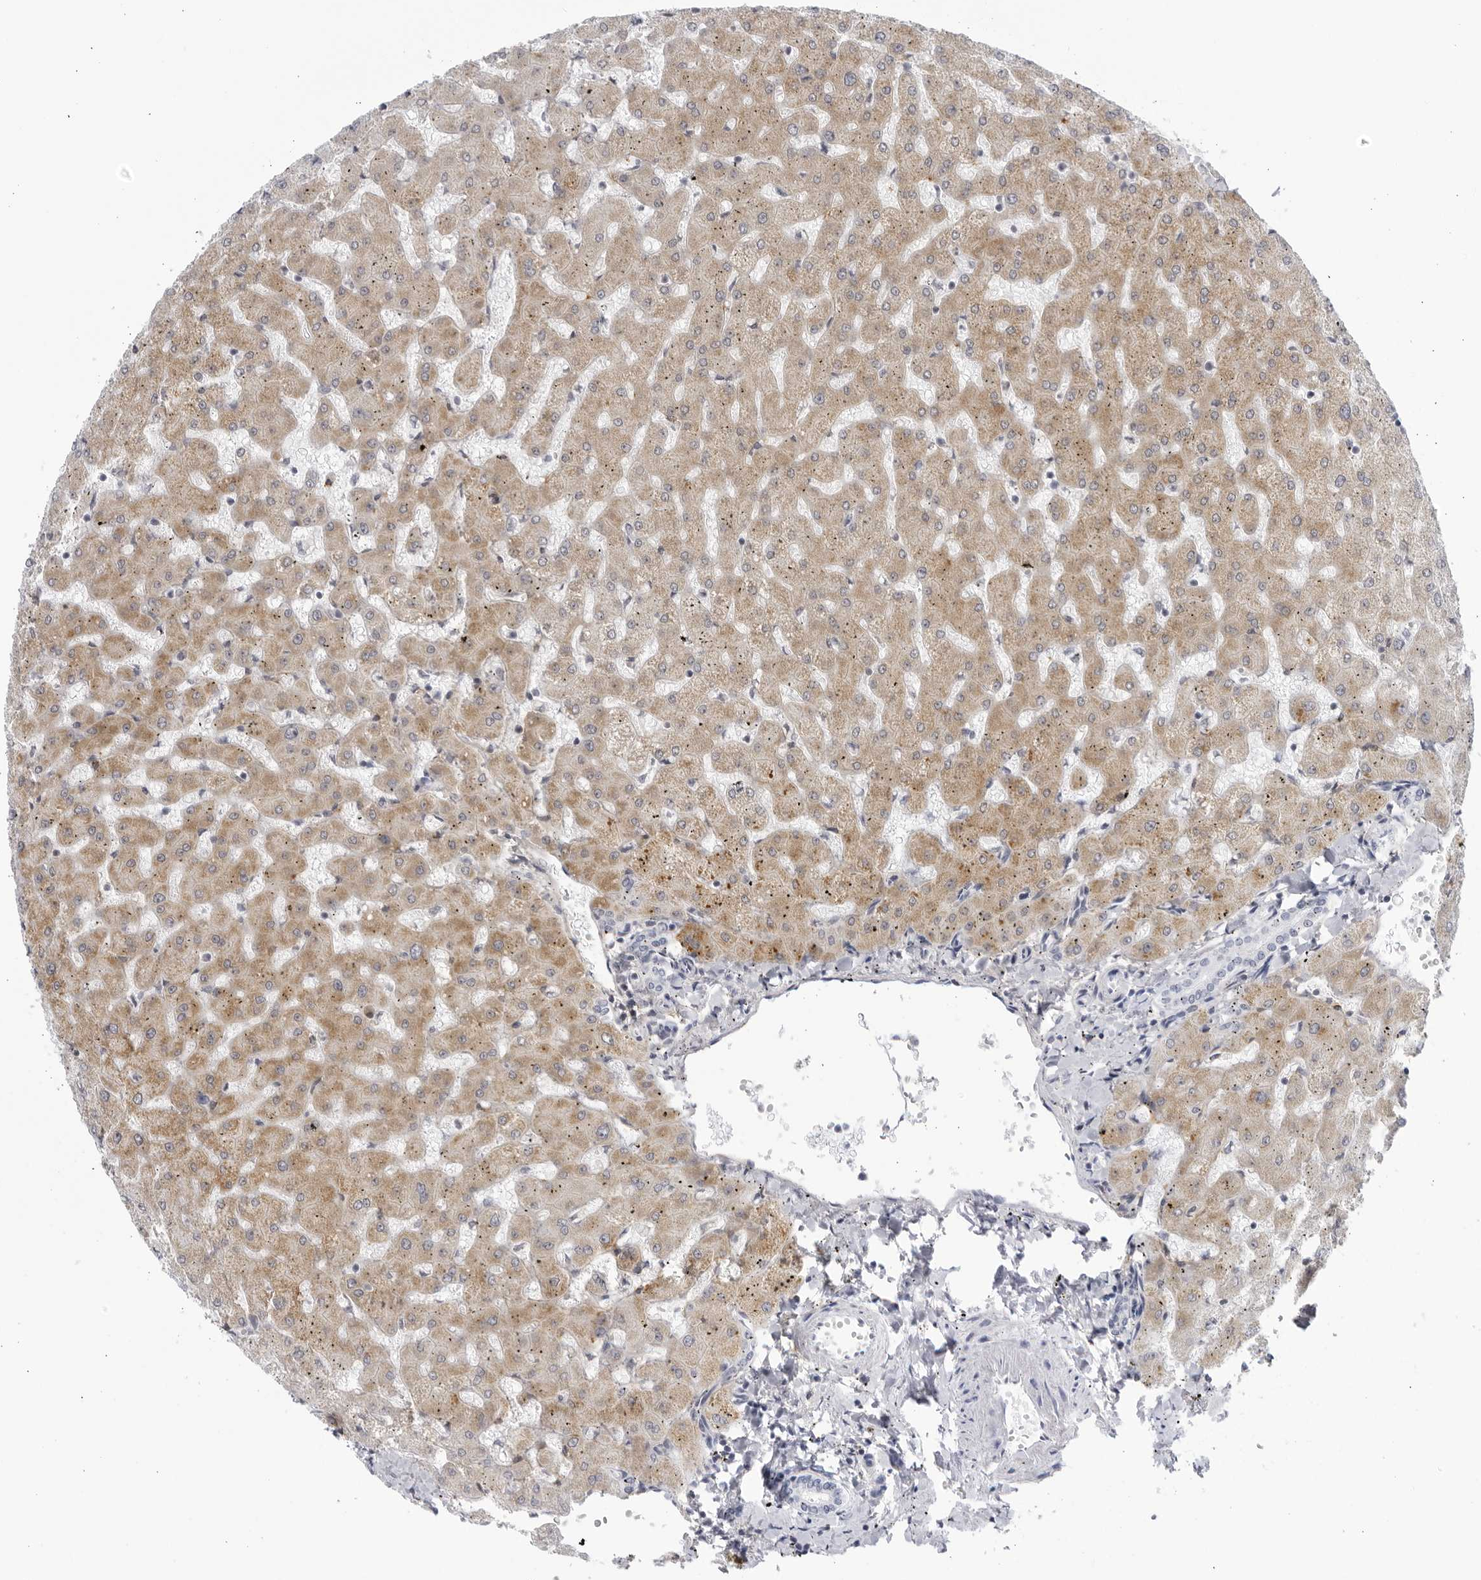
{"staining": {"intensity": "negative", "quantity": "none", "location": "none"}, "tissue": "liver", "cell_type": "Cholangiocytes", "image_type": "normal", "snomed": [{"axis": "morphology", "description": "Normal tissue, NOS"}, {"axis": "topography", "description": "Liver"}], "caption": "Immunohistochemistry (IHC) histopathology image of unremarkable liver stained for a protein (brown), which shows no positivity in cholangiocytes.", "gene": "CNBD1", "patient": {"sex": "female", "age": 63}}